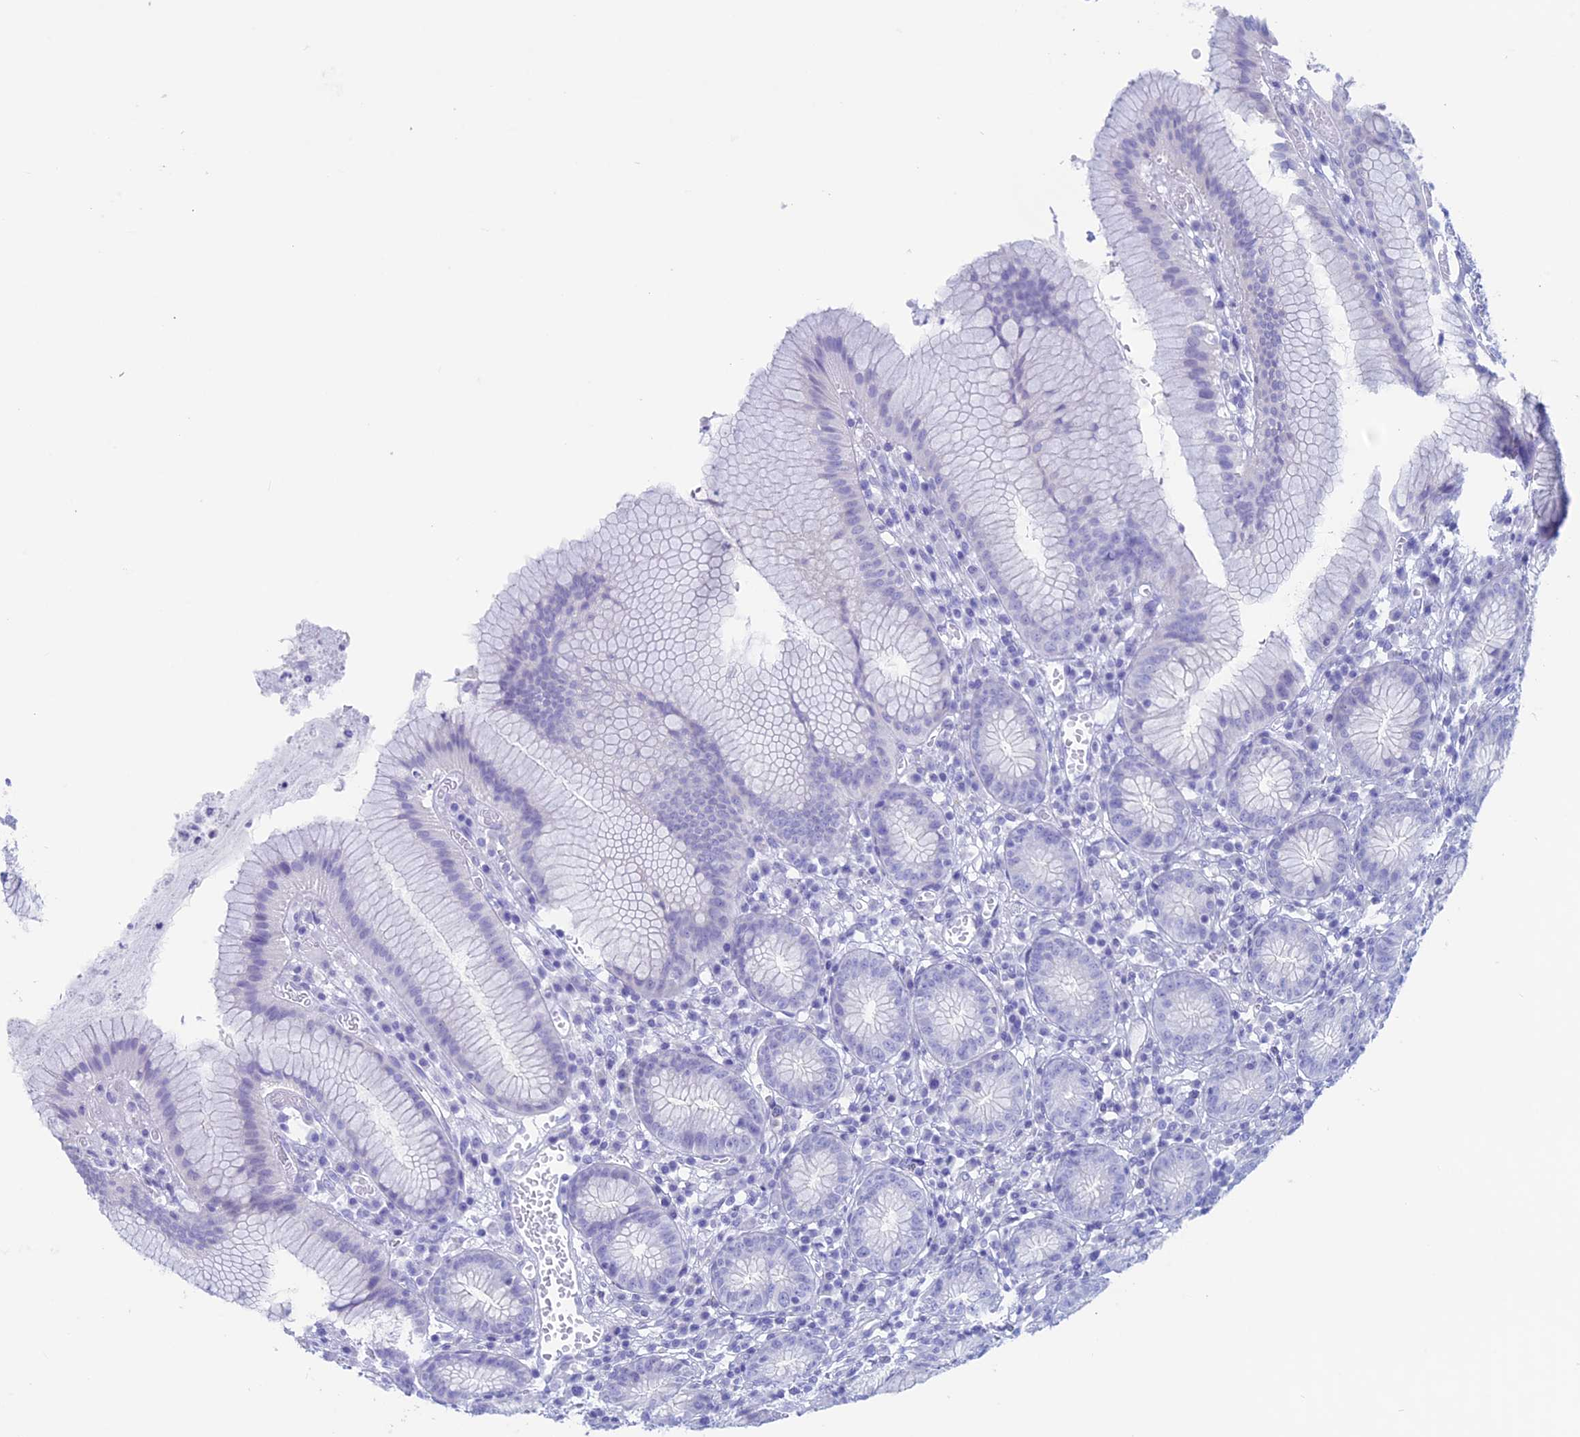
{"staining": {"intensity": "weak", "quantity": "25%-75%", "location": "cytoplasmic/membranous"}, "tissue": "stomach", "cell_type": "Glandular cells", "image_type": "normal", "snomed": [{"axis": "morphology", "description": "Normal tissue, NOS"}, {"axis": "topography", "description": "Stomach"}], "caption": "A brown stain labels weak cytoplasmic/membranous expression of a protein in glandular cells of normal human stomach. (Brightfield microscopy of DAB IHC at high magnification).", "gene": "RP1", "patient": {"sex": "male", "age": 55}}